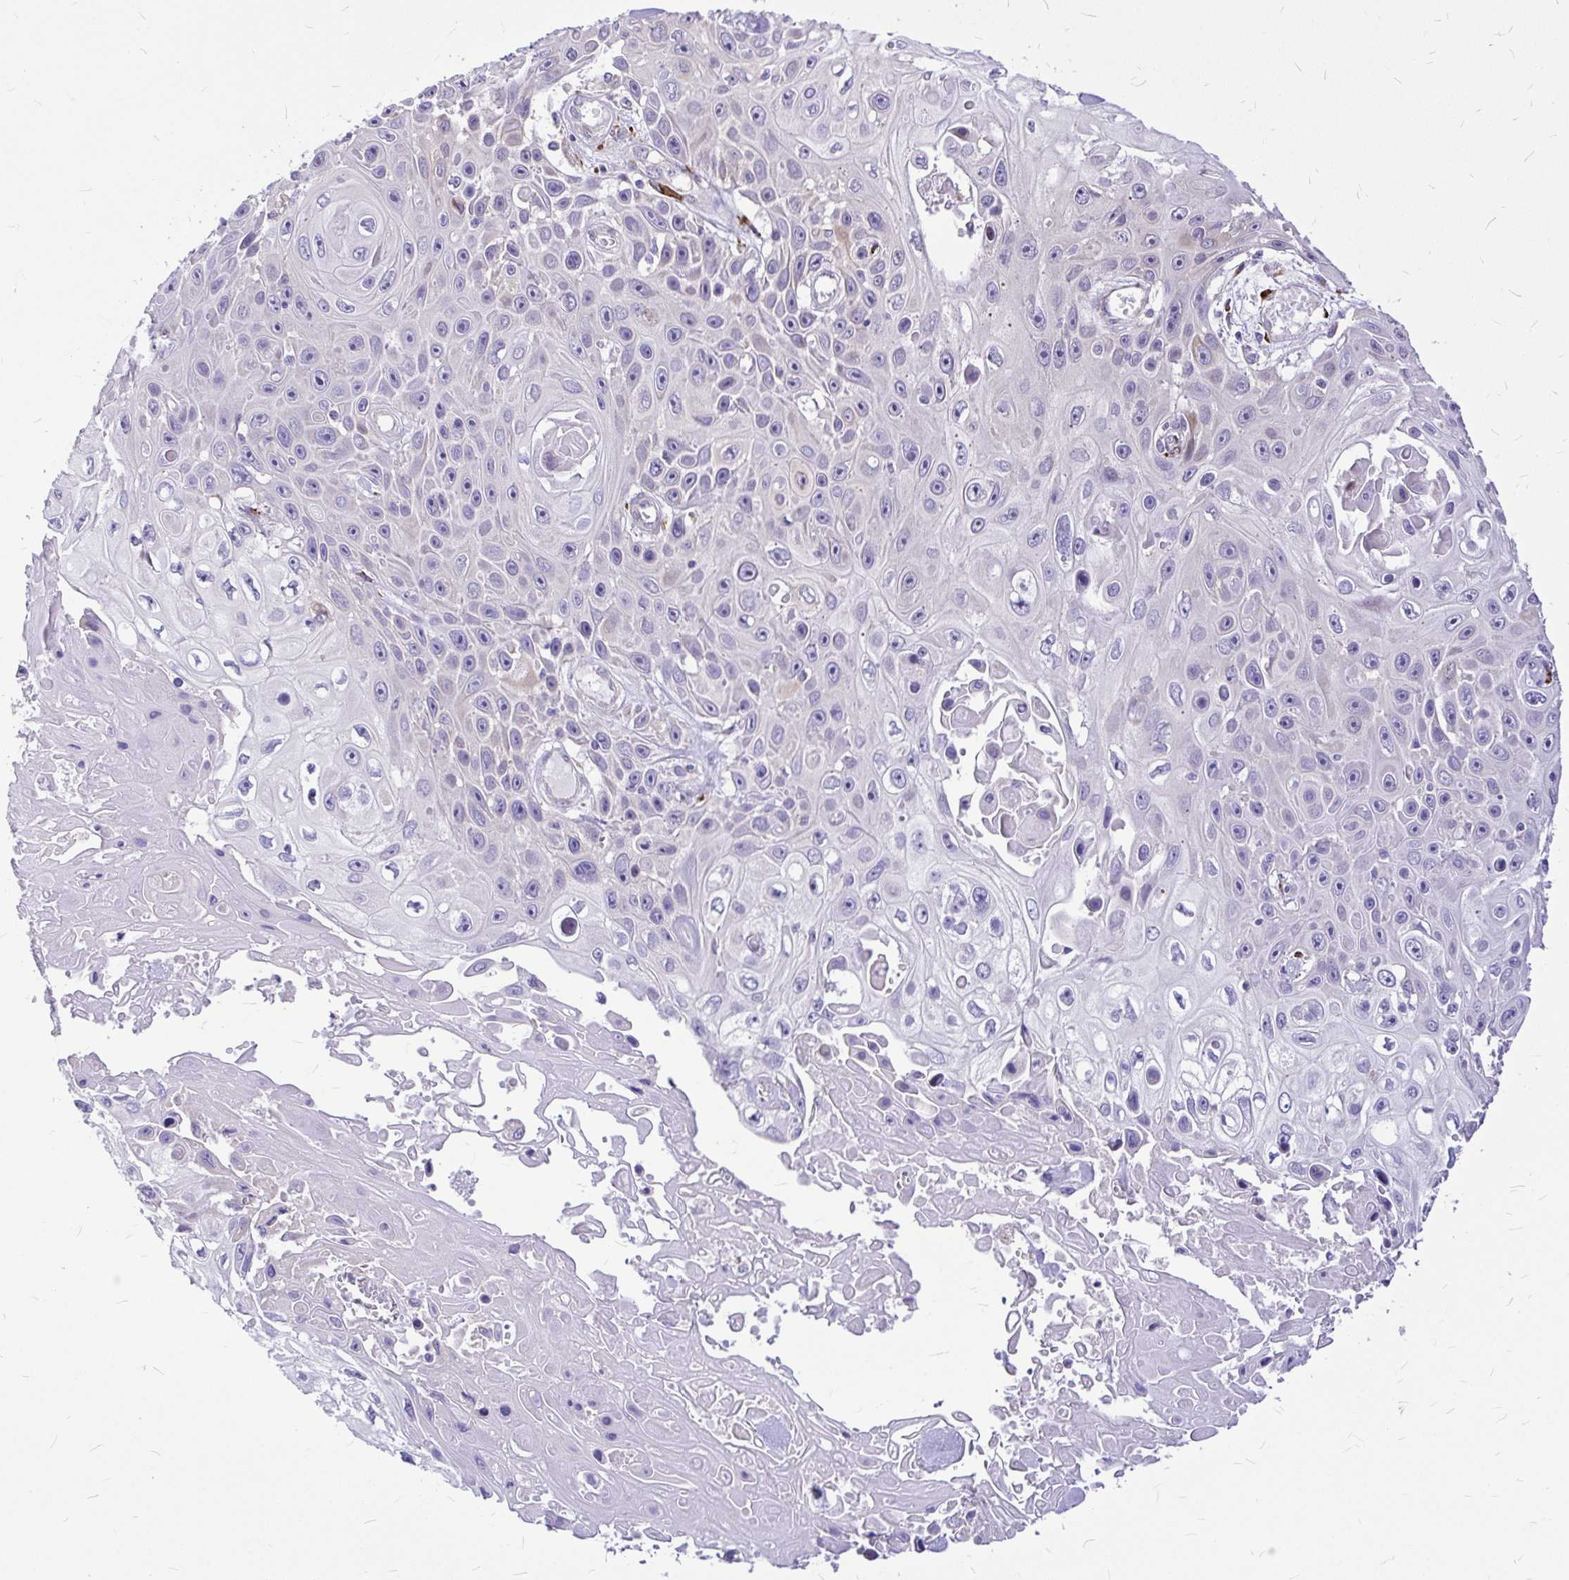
{"staining": {"intensity": "negative", "quantity": "none", "location": "none"}, "tissue": "skin cancer", "cell_type": "Tumor cells", "image_type": "cancer", "snomed": [{"axis": "morphology", "description": "Squamous cell carcinoma, NOS"}, {"axis": "topography", "description": "Skin"}], "caption": "High power microscopy micrograph of an IHC histopathology image of squamous cell carcinoma (skin), revealing no significant staining in tumor cells. Brightfield microscopy of immunohistochemistry stained with DAB (3,3'-diaminobenzidine) (brown) and hematoxylin (blue), captured at high magnification.", "gene": "GABBR2", "patient": {"sex": "male", "age": 82}}